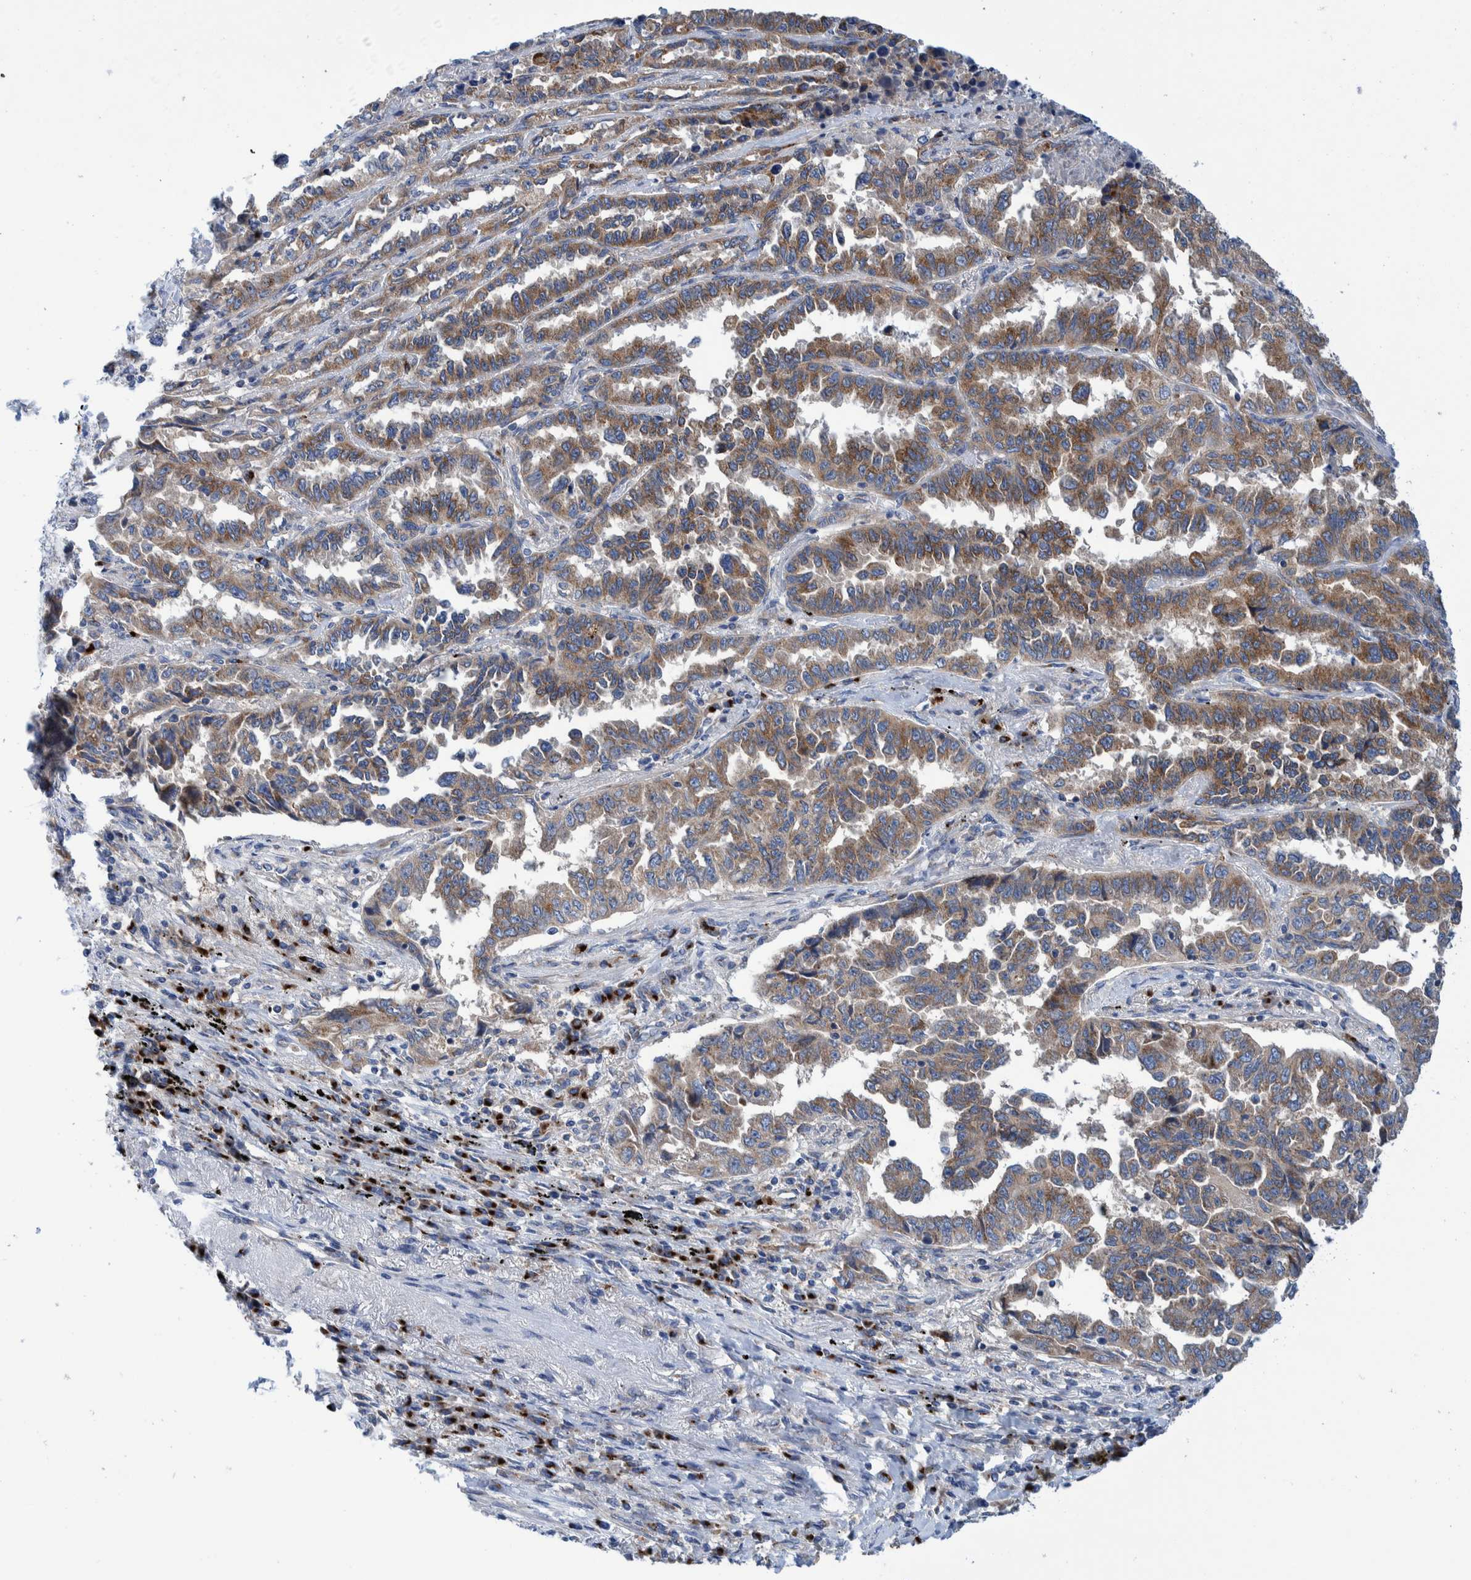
{"staining": {"intensity": "moderate", "quantity": ">75%", "location": "cytoplasmic/membranous"}, "tissue": "lung cancer", "cell_type": "Tumor cells", "image_type": "cancer", "snomed": [{"axis": "morphology", "description": "Adenocarcinoma, NOS"}, {"axis": "topography", "description": "Lung"}], "caption": "This is a micrograph of immunohistochemistry (IHC) staining of lung cancer (adenocarcinoma), which shows moderate staining in the cytoplasmic/membranous of tumor cells.", "gene": "TRIM58", "patient": {"sex": "female", "age": 51}}